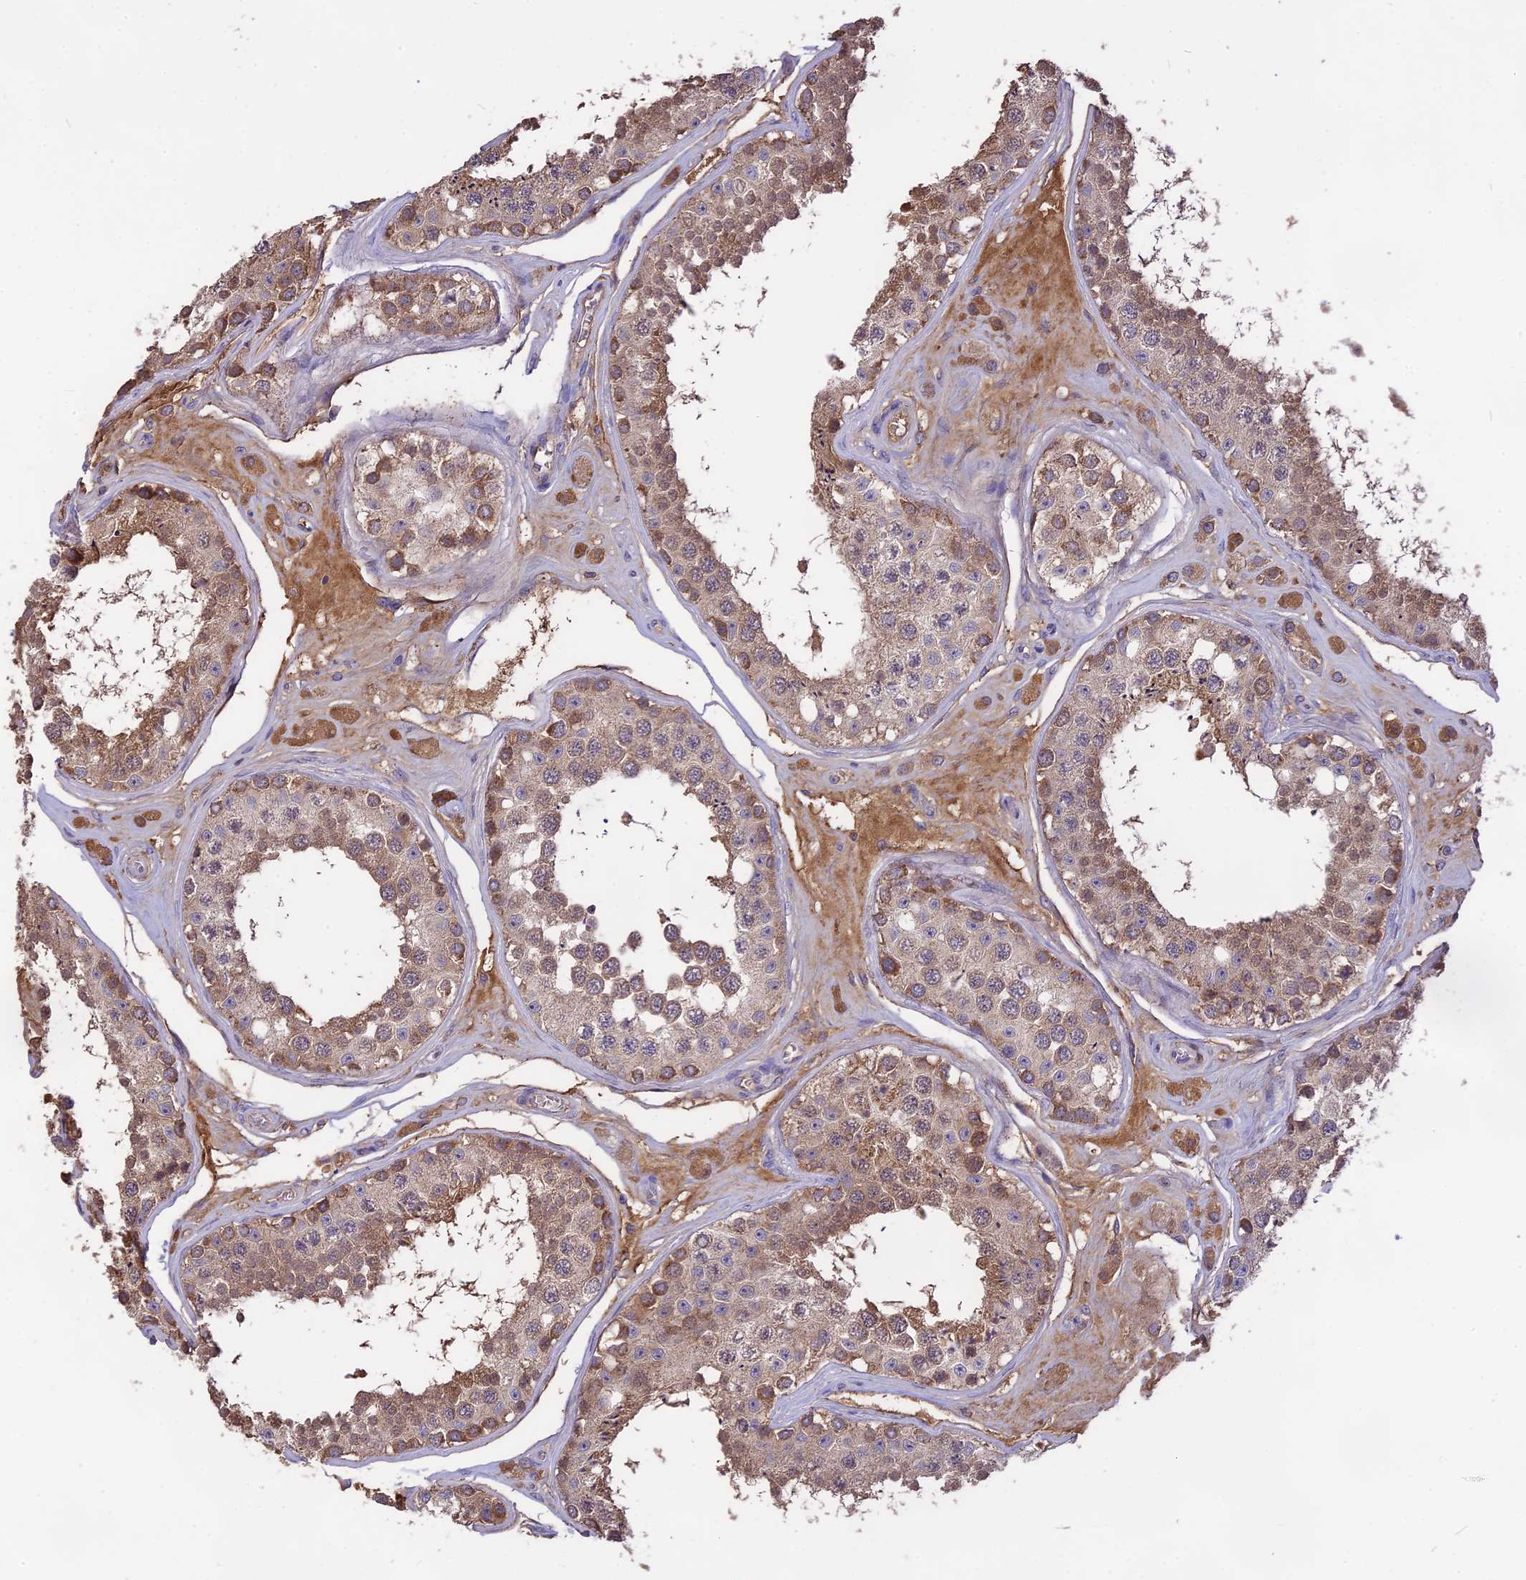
{"staining": {"intensity": "moderate", "quantity": ">75%", "location": "cytoplasmic/membranous"}, "tissue": "testis", "cell_type": "Cells in seminiferous ducts", "image_type": "normal", "snomed": [{"axis": "morphology", "description": "Normal tissue, NOS"}, {"axis": "topography", "description": "Testis"}], "caption": "DAB (3,3'-diaminobenzidine) immunohistochemical staining of unremarkable human testis shows moderate cytoplasmic/membranous protein positivity in approximately >75% of cells in seminiferous ducts.", "gene": "NUDT8", "patient": {"sex": "male", "age": 25}}